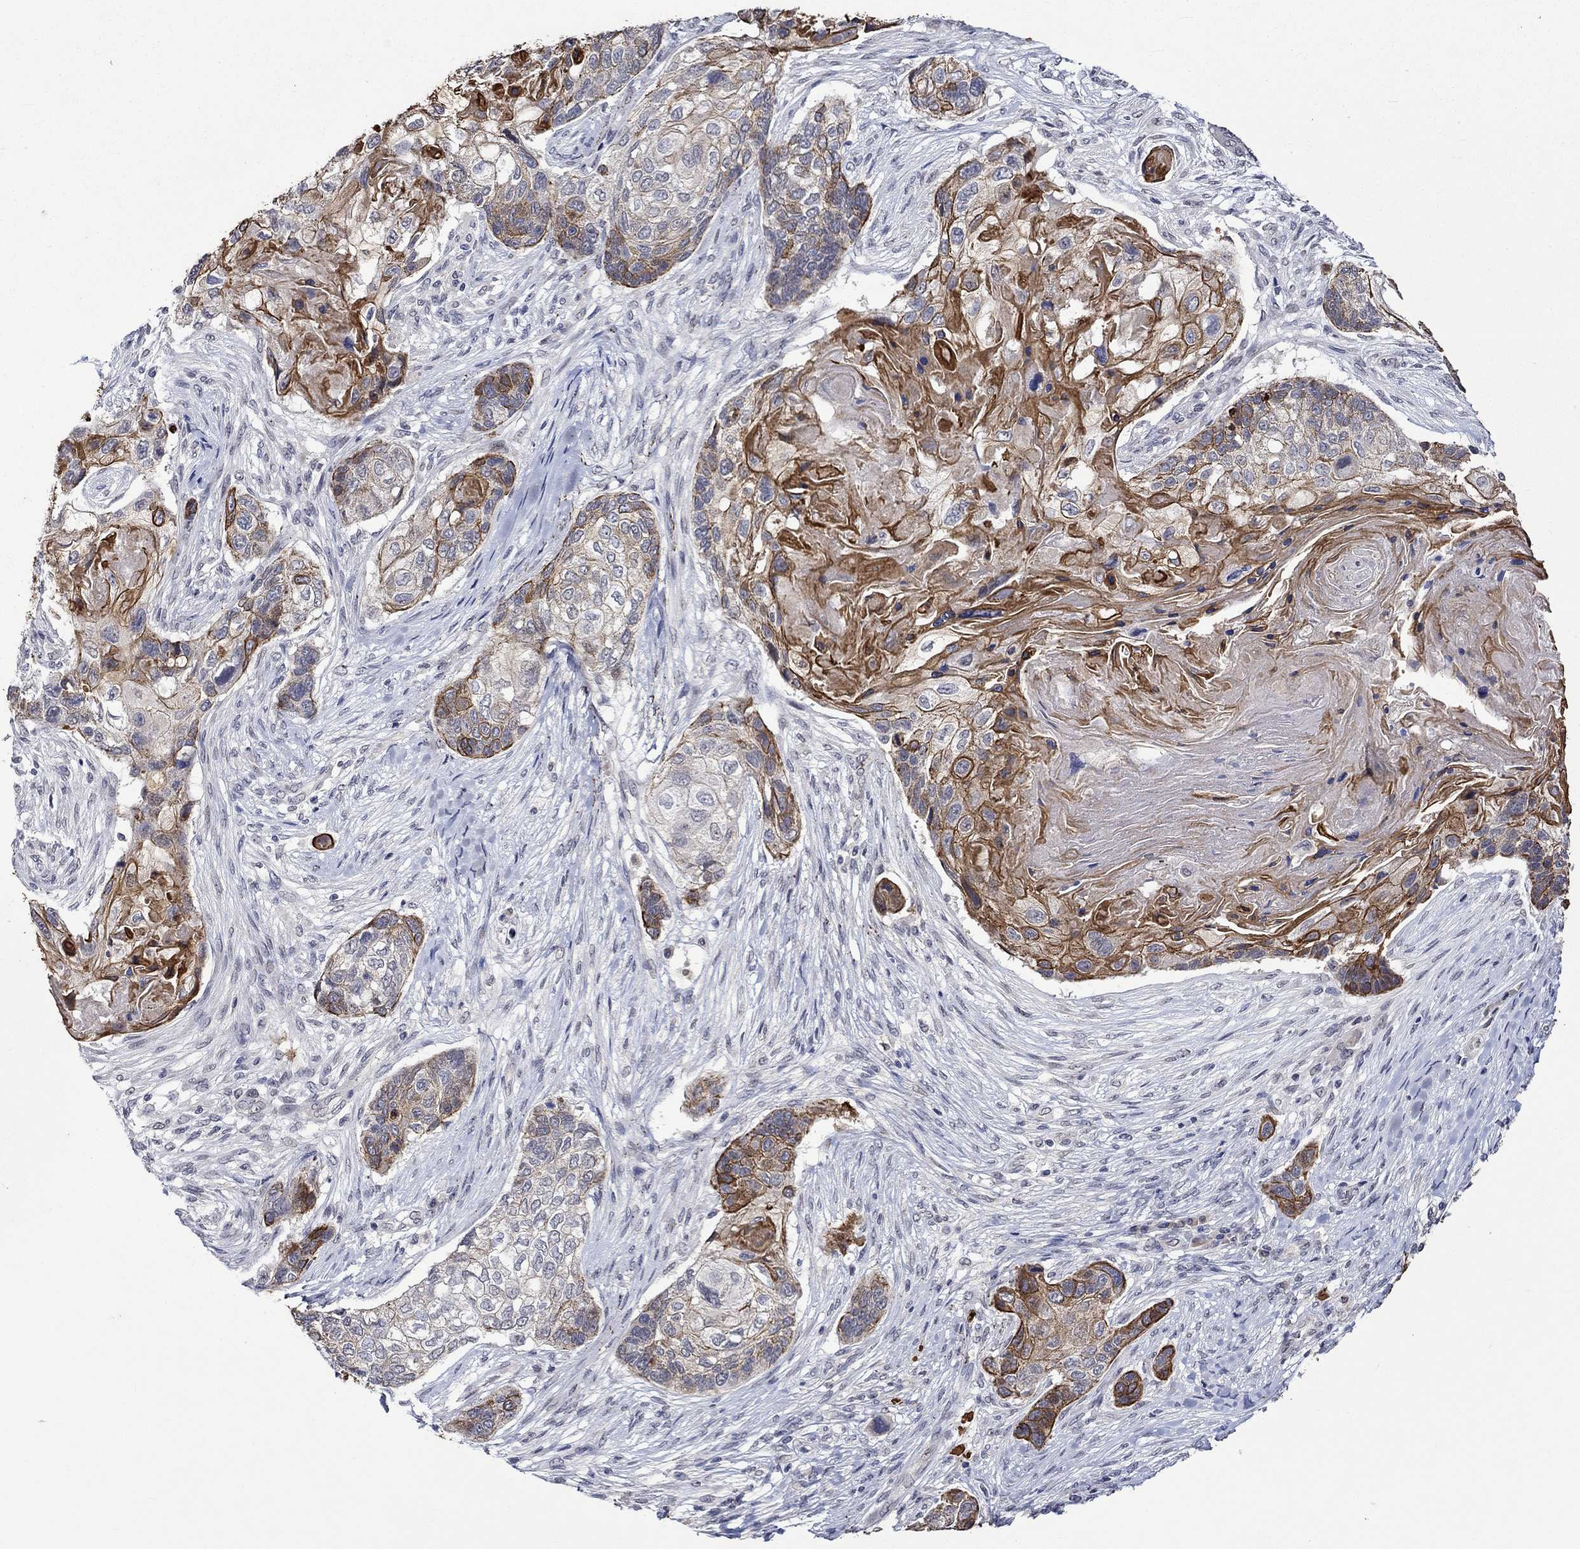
{"staining": {"intensity": "strong", "quantity": "25%-75%", "location": "cytoplasmic/membranous"}, "tissue": "lung cancer", "cell_type": "Tumor cells", "image_type": "cancer", "snomed": [{"axis": "morphology", "description": "Normal tissue, NOS"}, {"axis": "morphology", "description": "Squamous cell carcinoma, NOS"}, {"axis": "topography", "description": "Bronchus"}, {"axis": "topography", "description": "Lung"}], "caption": "Human lung cancer (squamous cell carcinoma) stained with a protein marker displays strong staining in tumor cells.", "gene": "DDX3Y", "patient": {"sex": "male", "age": 69}}